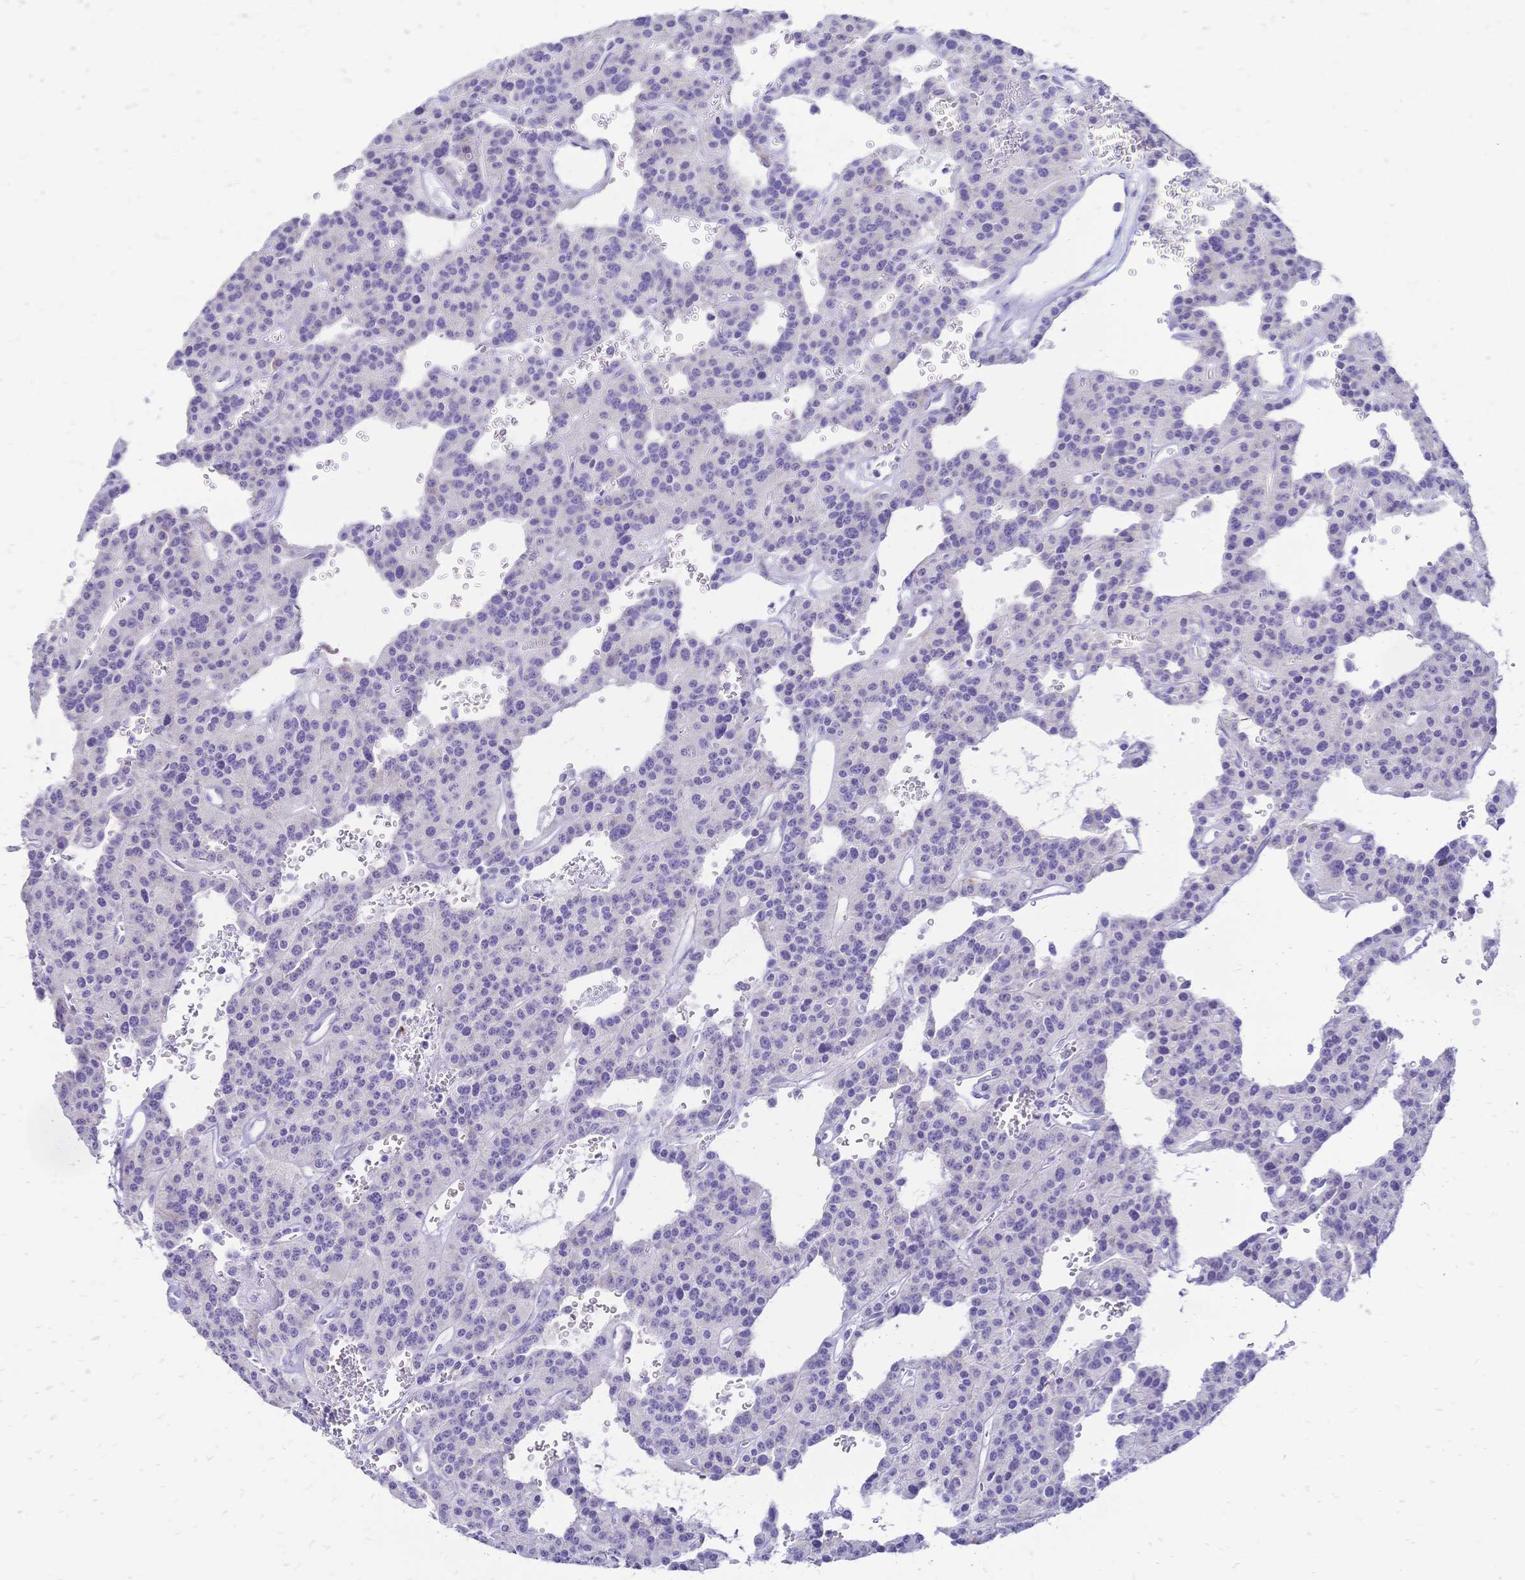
{"staining": {"intensity": "negative", "quantity": "none", "location": "none"}, "tissue": "carcinoid", "cell_type": "Tumor cells", "image_type": "cancer", "snomed": [{"axis": "morphology", "description": "Carcinoid, malignant, NOS"}, {"axis": "topography", "description": "Lung"}], "caption": "This is an immunohistochemistry (IHC) micrograph of carcinoid. There is no expression in tumor cells.", "gene": "GRB7", "patient": {"sex": "female", "age": 71}}